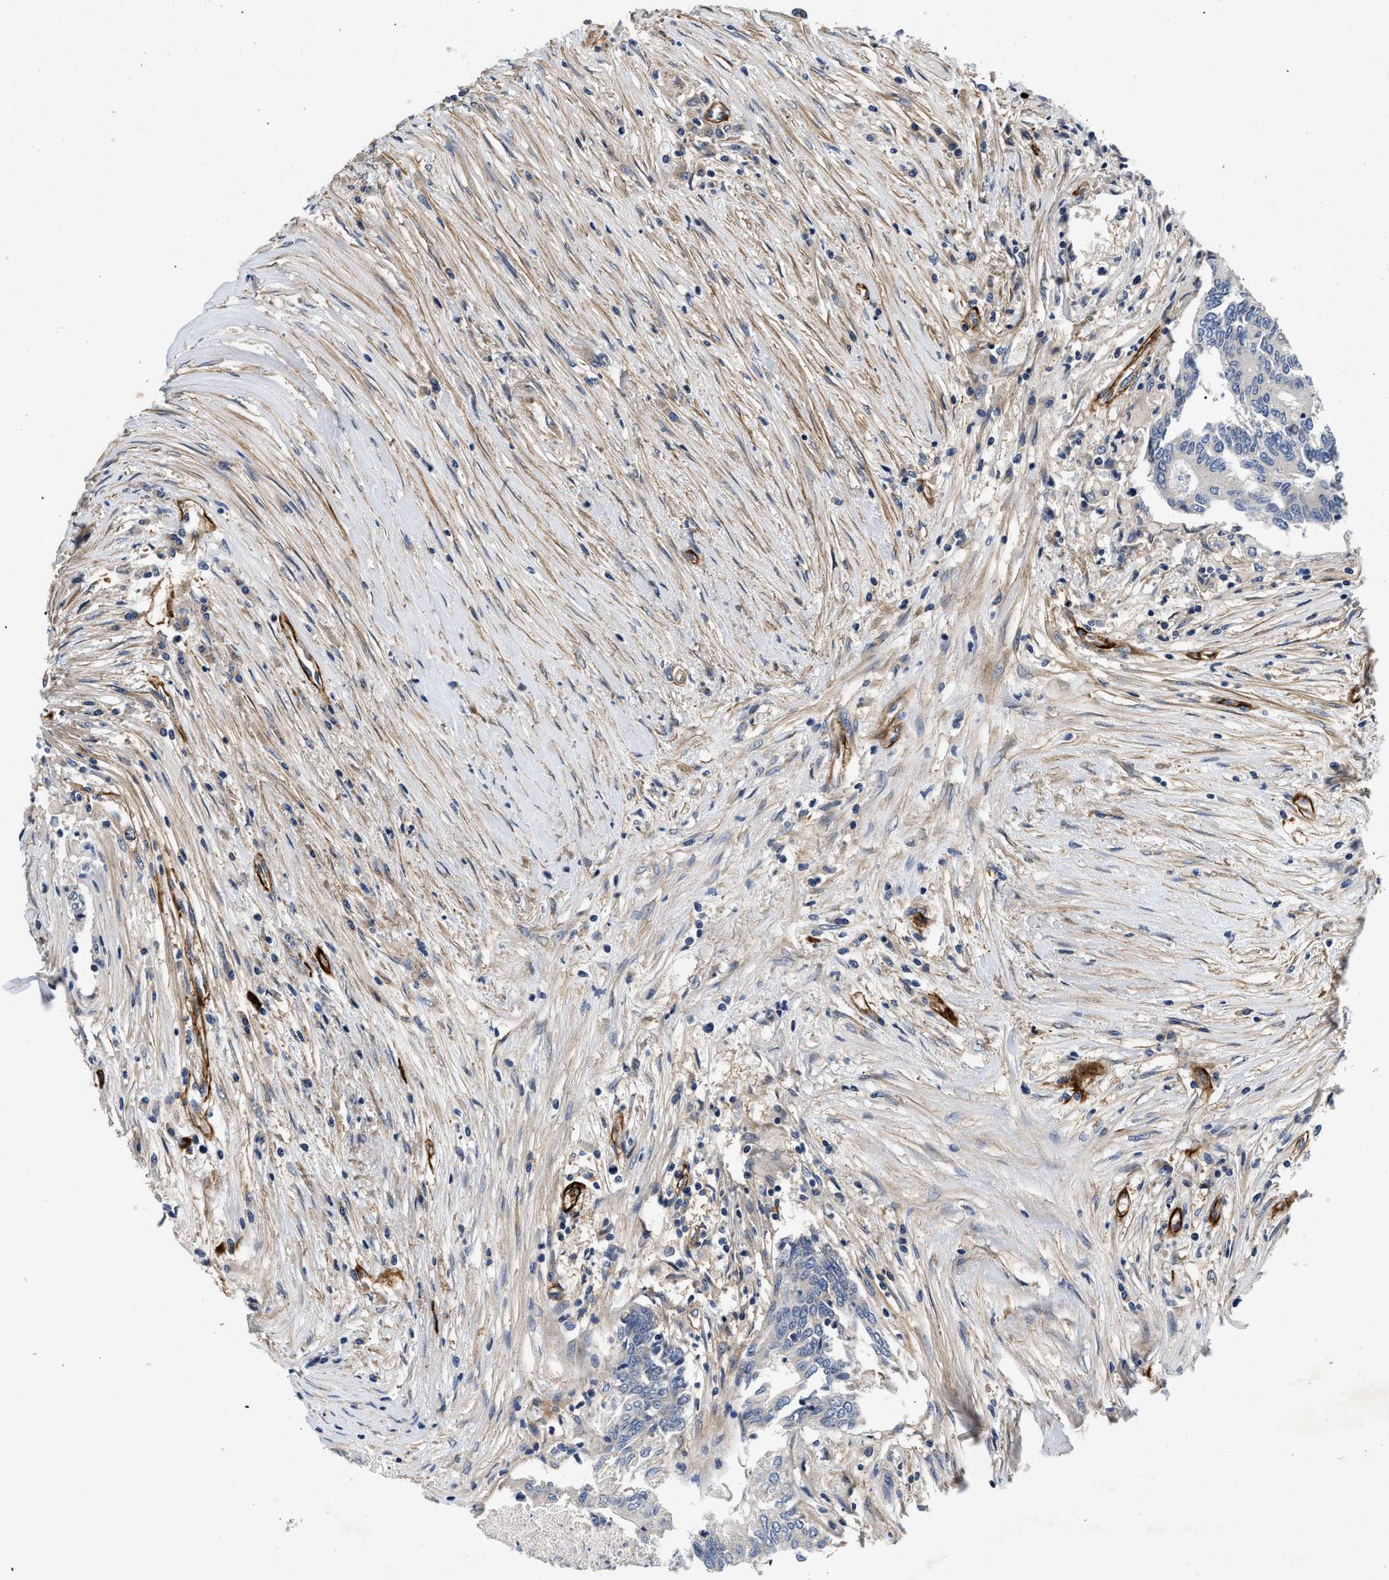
{"staining": {"intensity": "negative", "quantity": "none", "location": "none"}, "tissue": "colorectal cancer", "cell_type": "Tumor cells", "image_type": "cancer", "snomed": [{"axis": "morphology", "description": "Adenocarcinoma, NOS"}, {"axis": "topography", "description": "Rectum"}], "caption": "This is a image of IHC staining of colorectal cancer (adenocarcinoma), which shows no staining in tumor cells.", "gene": "NME6", "patient": {"sex": "male", "age": 63}}